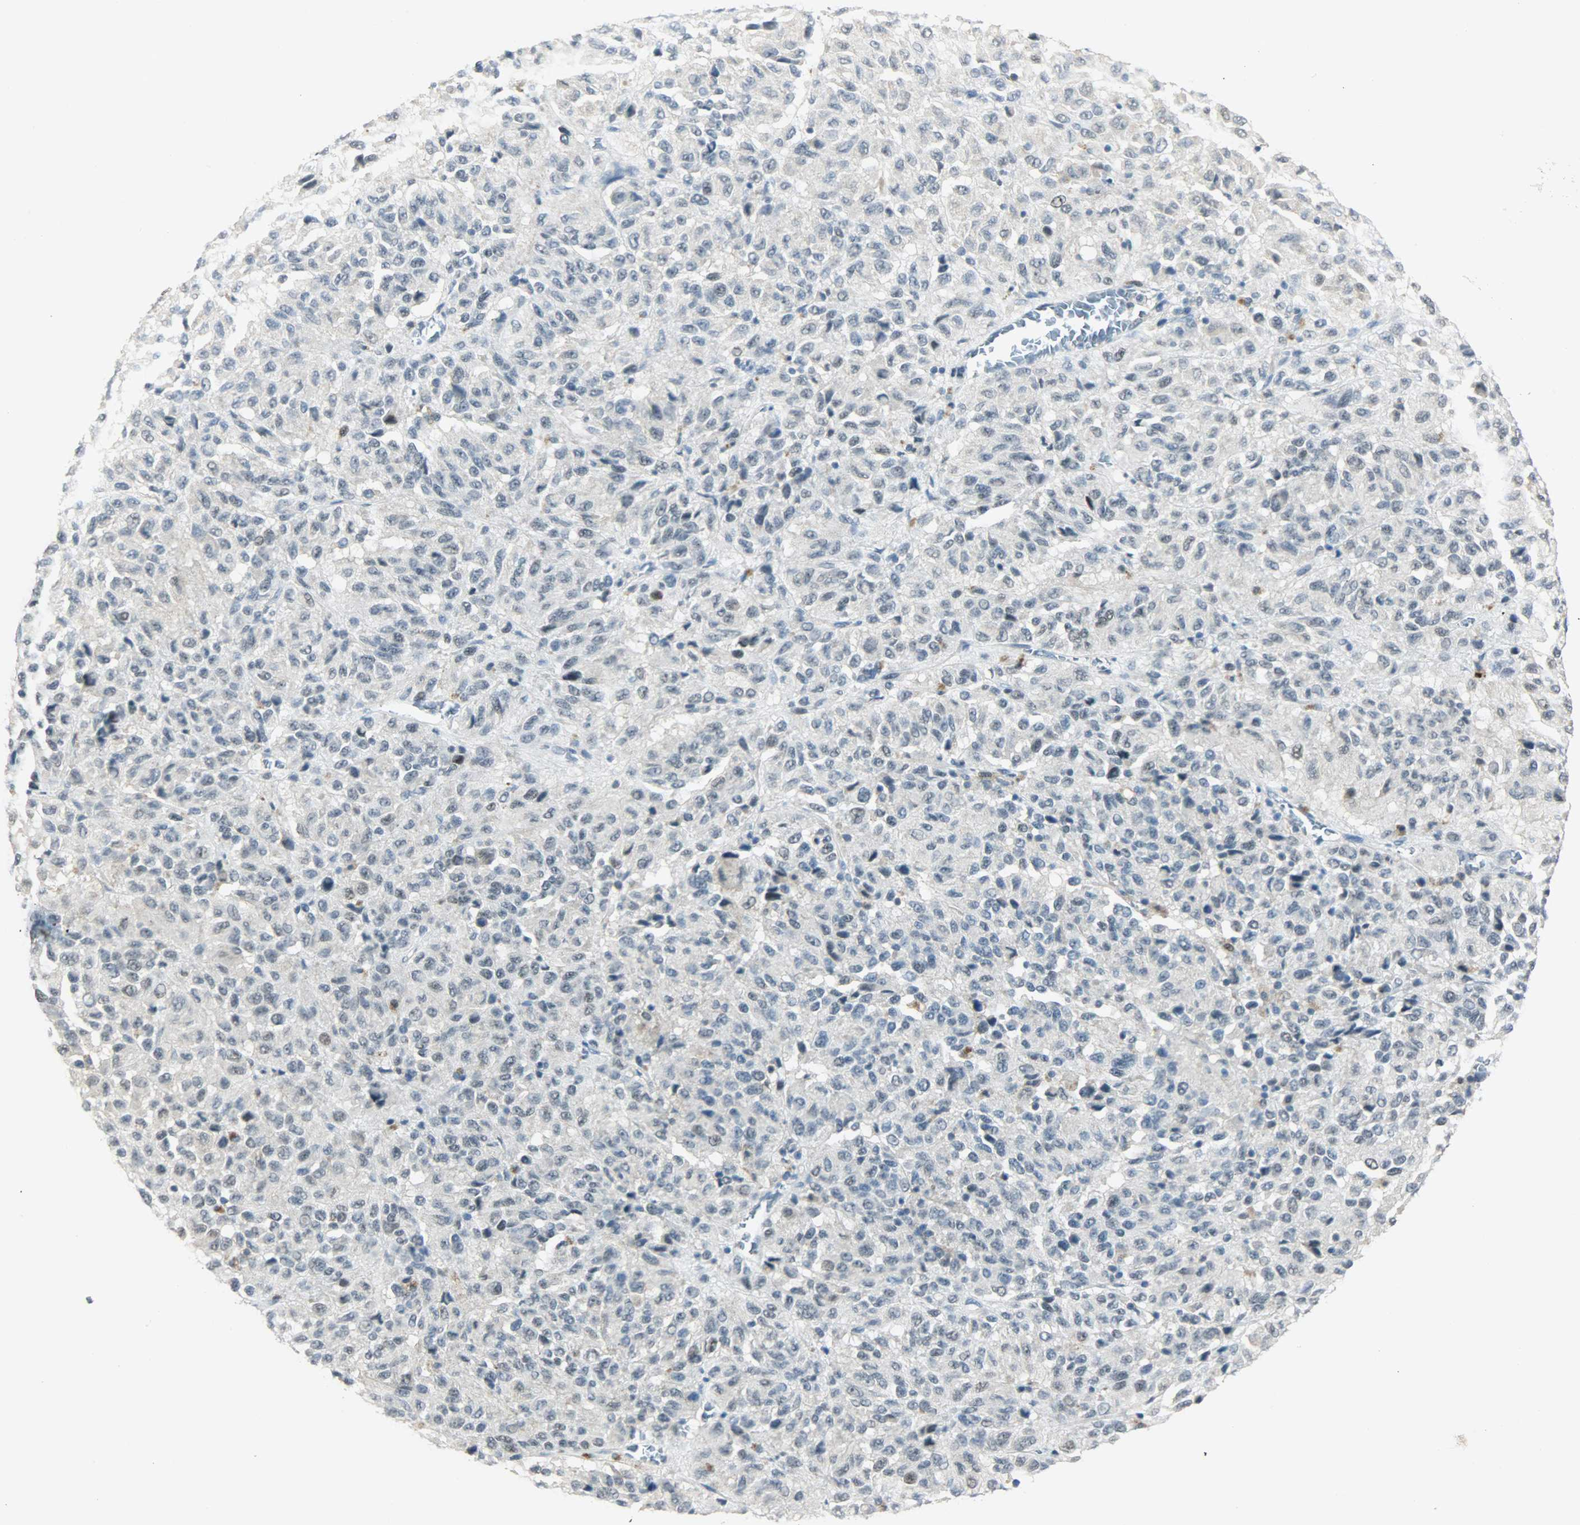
{"staining": {"intensity": "negative", "quantity": "none", "location": "none"}, "tissue": "melanoma", "cell_type": "Tumor cells", "image_type": "cancer", "snomed": [{"axis": "morphology", "description": "Malignant melanoma, Metastatic site"}, {"axis": "topography", "description": "Lung"}], "caption": "Tumor cells are negative for brown protein staining in melanoma.", "gene": "PPARG", "patient": {"sex": "male", "age": 64}}